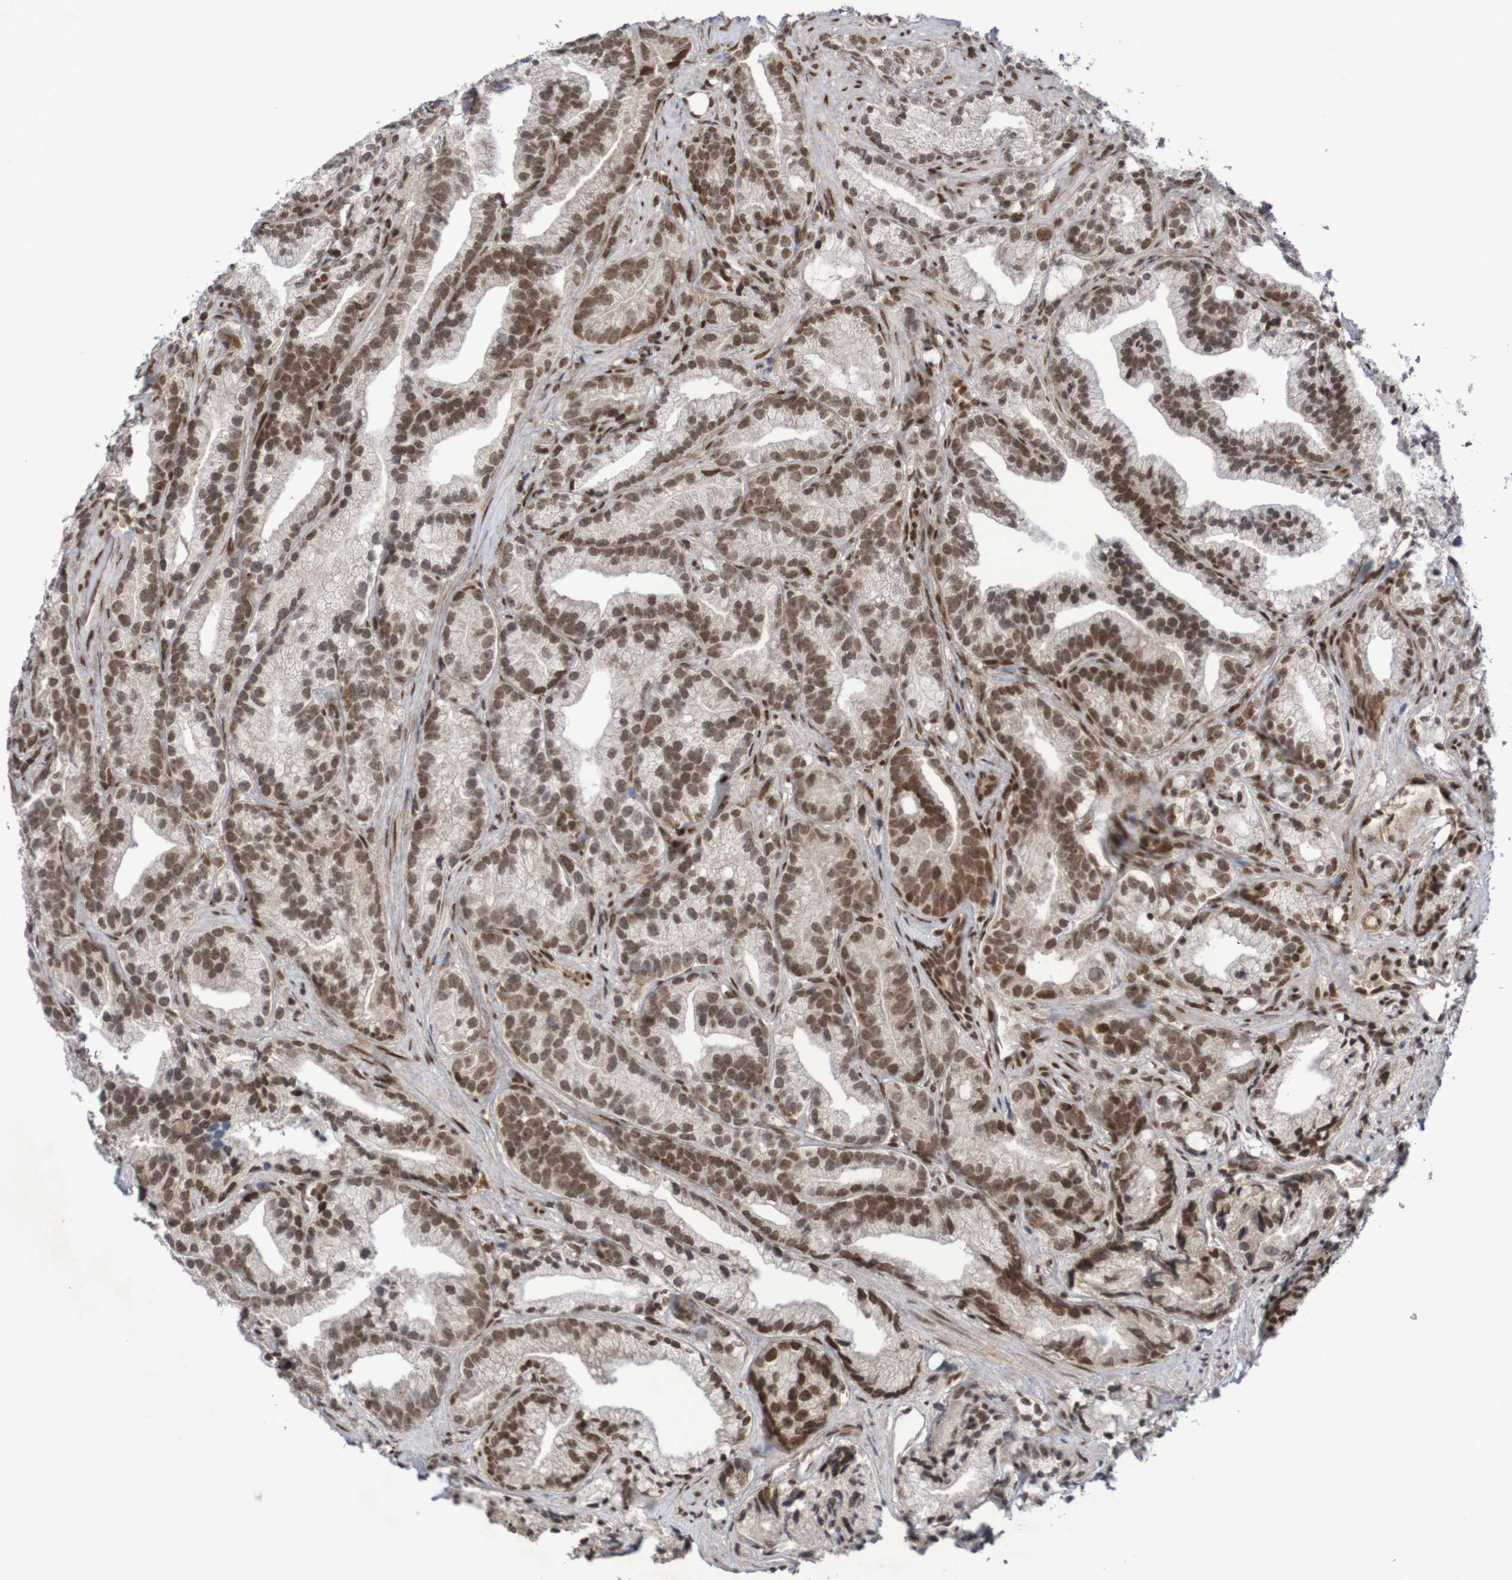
{"staining": {"intensity": "moderate", "quantity": ">75%", "location": "cytoplasmic/membranous,nuclear"}, "tissue": "prostate cancer", "cell_type": "Tumor cells", "image_type": "cancer", "snomed": [{"axis": "morphology", "description": "Adenocarcinoma, Low grade"}, {"axis": "topography", "description": "Prostate"}], "caption": "DAB (3,3'-diaminobenzidine) immunohistochemical staining of low-grade adenocarcinoma (prostate) demonstrates moderate cytoplasmic/membranous and nuclear protein expression in approximately >75% of tumor cells. (DAB (3,3'-diaminobenzidine) IHC, brown staining for protein, blue staining for nuclei).", "gene": "ITLN1", "patient": {"sex": "male", "age": 89}}